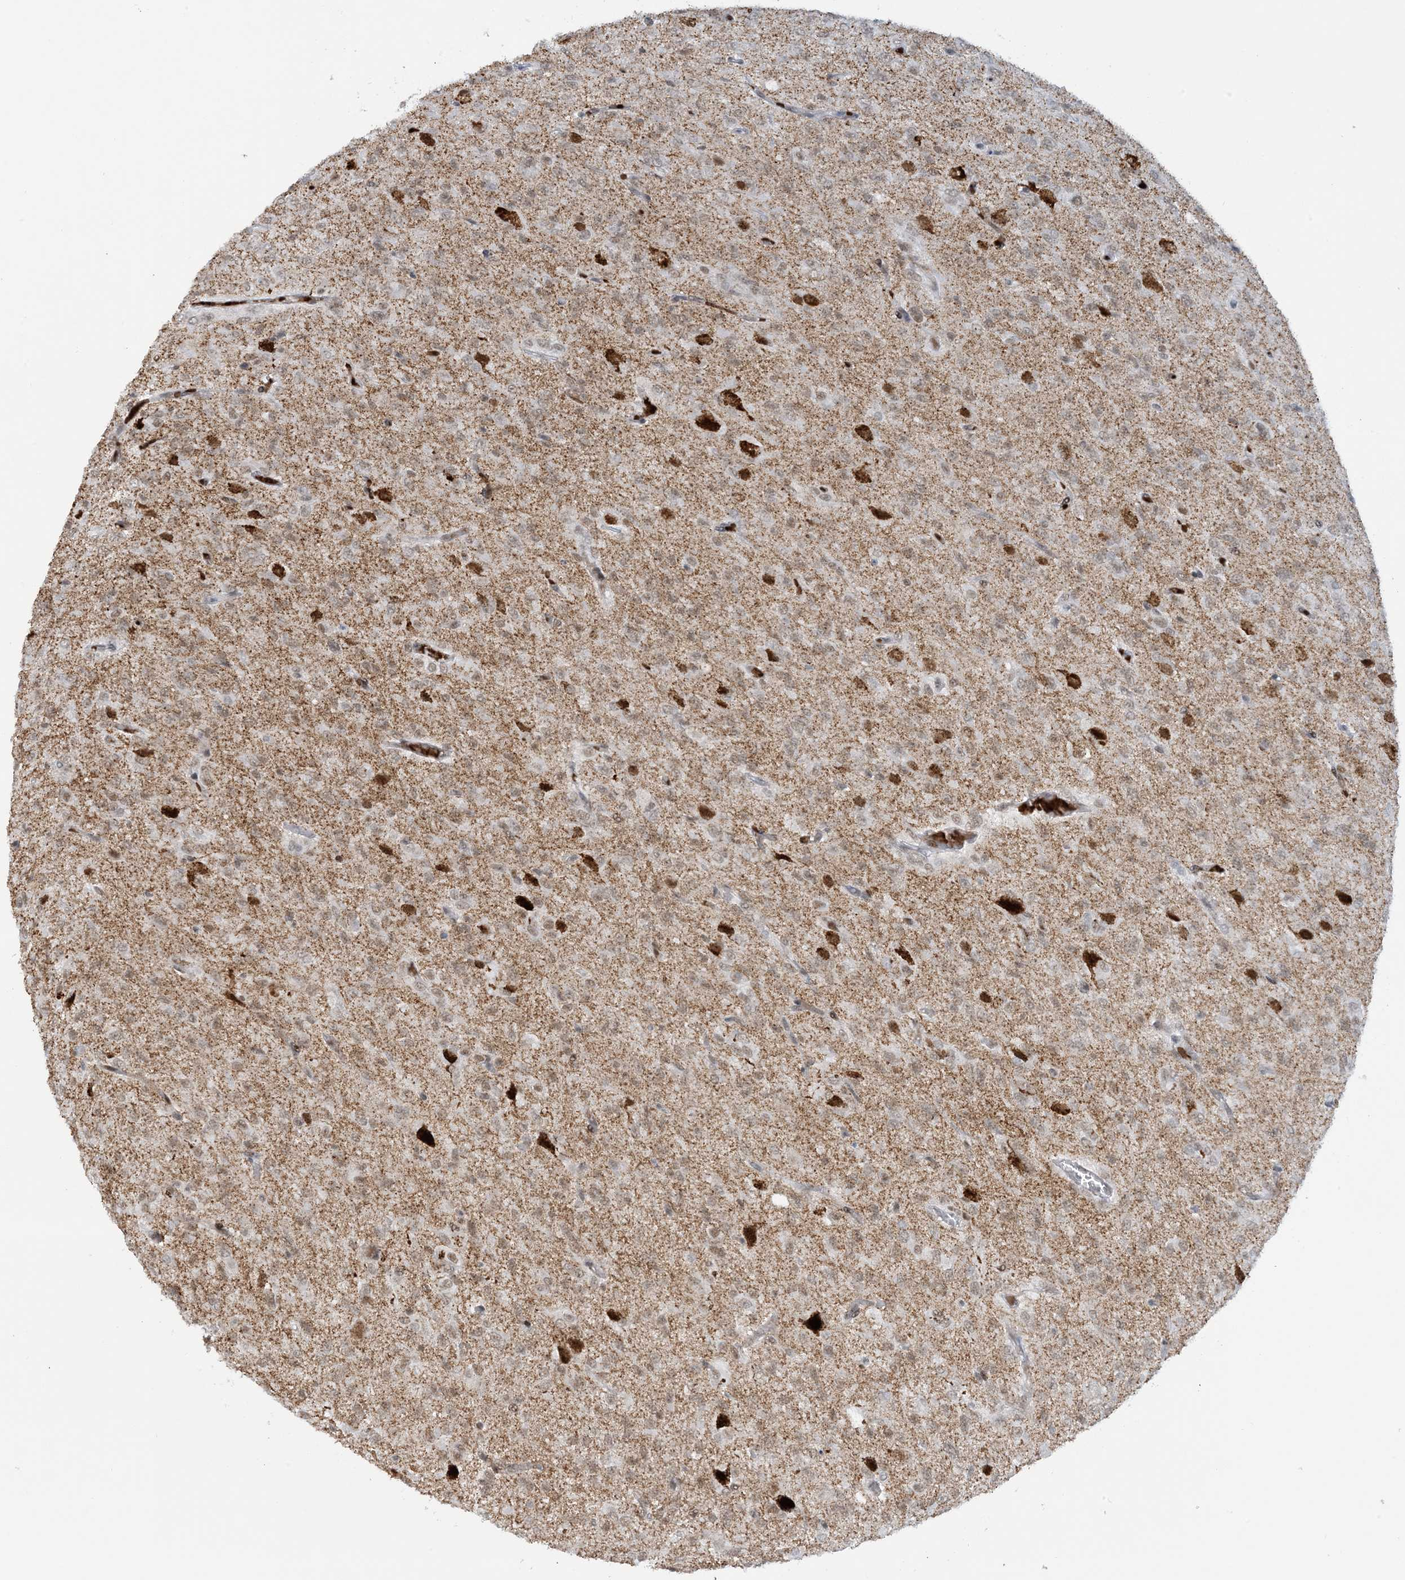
{"staining": {"intensity": "moderate", "quantity": ">75%", "location": "cytoplasmic/membranous,nuclear"}, "tissue": "glioma", "cell_type": "Tumor cells", "image_type": "cancer", "snomed": [{"axis": "morphology", "description": "Glioma, malignant, High grade"}, {"axis": "topography", "description": "Brain"}], "caption": "Glioma stained for a protein exhibits moderate cytoplasmic/membranous and nuclear positivity in tumor cells. (Brightfield microscopy of DAB IHC at high magnification).", "gene": "ECT2L", "patient": {"sex": "female", "age": 59}}